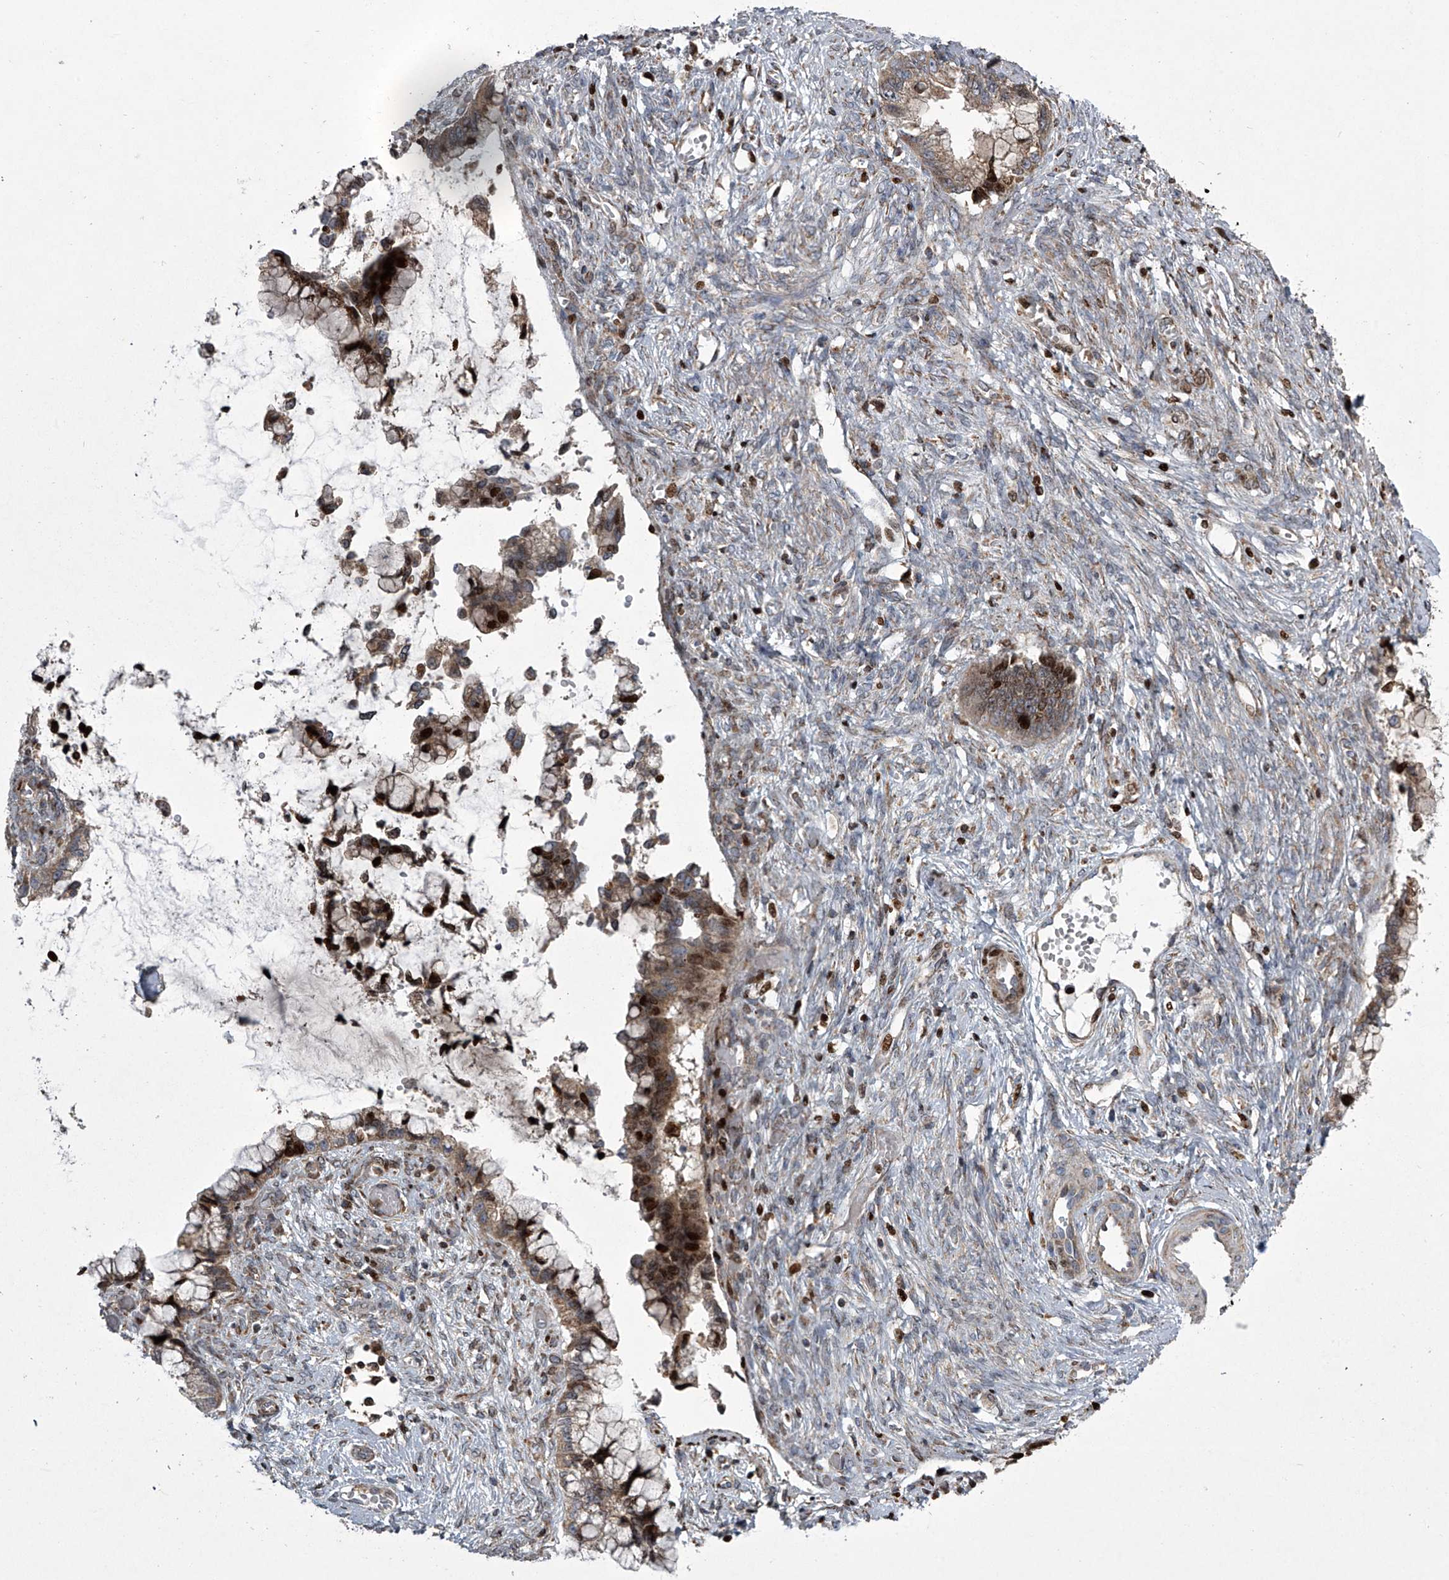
{"staining": {"intensity": "moderate", "quantity": ">75%", "location": "cytoplasmic/membranous,nuclear"}, "tissue": "cervical cancer", "cell_type": "Tumor cells", "image_type": "cancer", "snomed": [{"axis": "morphology", "description": "Adenocarcinoma, NOS"}, {"axis": "topography", "description": "Cervix"}], "caption": "Cervical adenocarcinoma stained with a protein marker displays moderate staining in tumor cells.", "gene": "STRADA", "patient": {"sex": "female", "age": 44}}